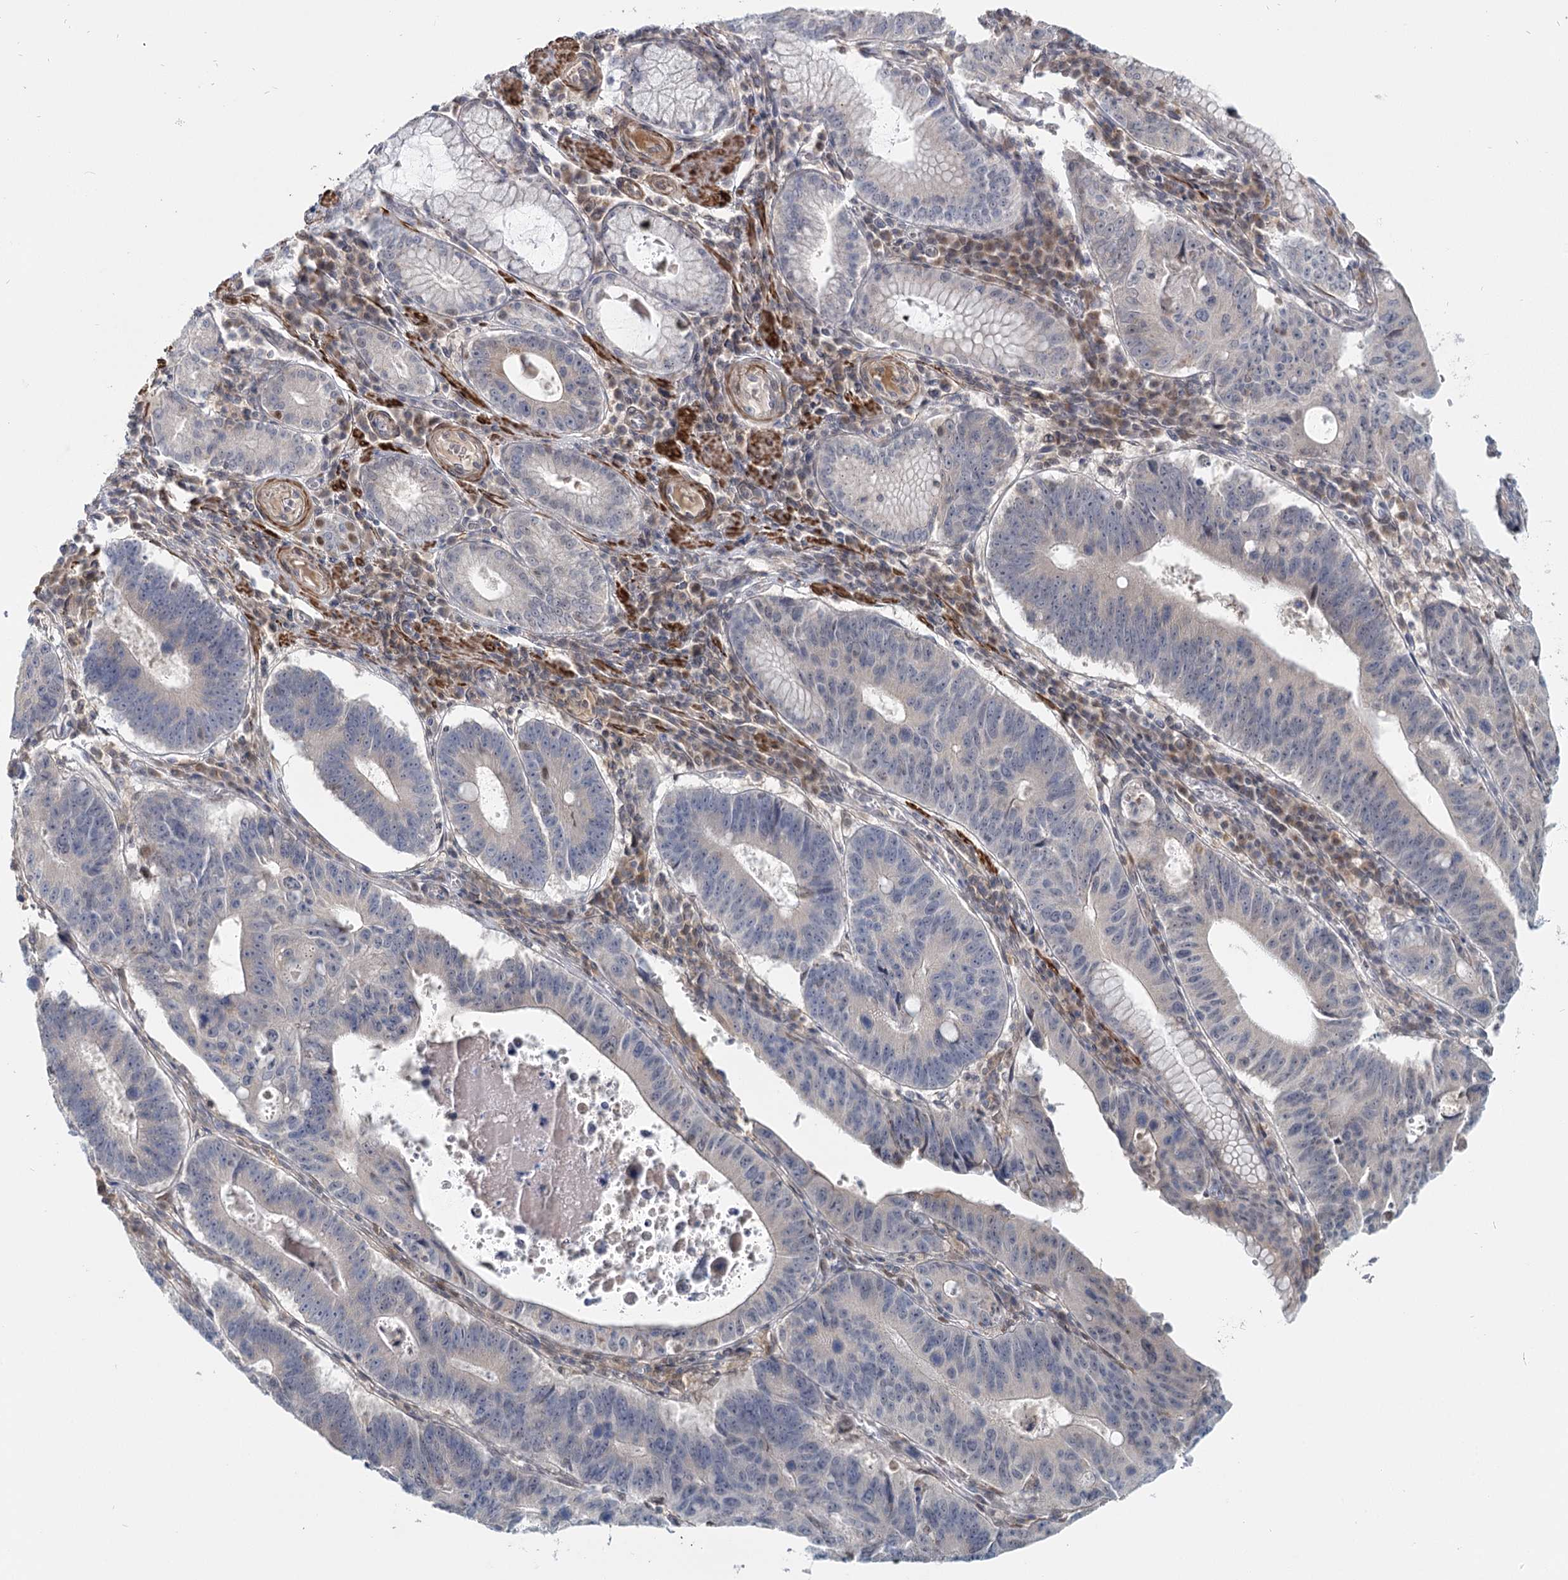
{"staining": {"intensity": "weak", "quantity": "<25%", "location": "nuclear"}, "tissue": "stomach cancer", "cell_type": "Tumor cells", "image_type": "cancer", "snomed": [{"axis": "morphology", "description": "Adenocarcinoma, NOS"}, {"axis": "topography", "description": "Stomach"}], "caption": "A high-resolution micrograph shows immunohistochemistry (IHC) staining of stomach cancer, which demonstrates no significant expression in tumor cells.", "gene": "USP11", "patient": {"sex": "male", "age": 59}}